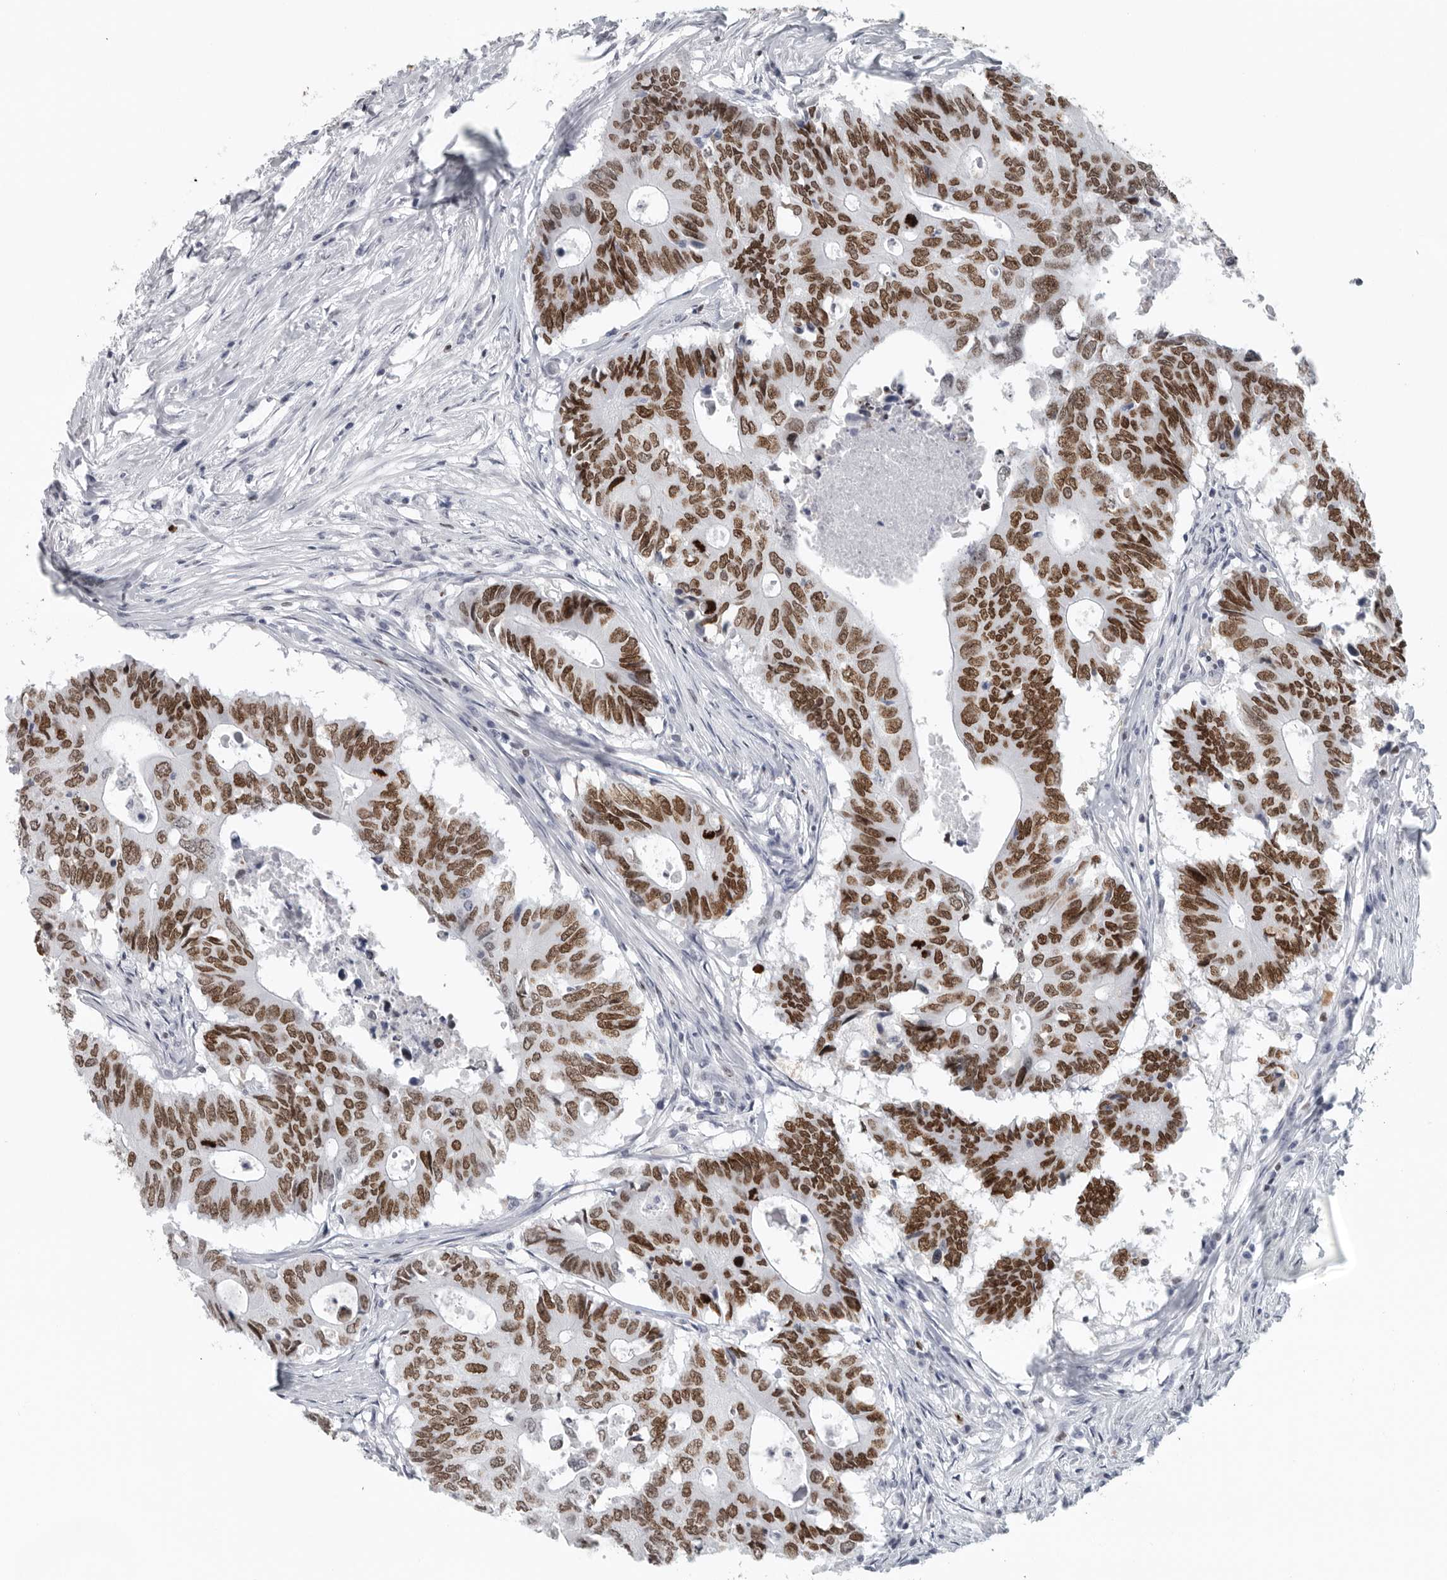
{"staining": {"intensity": "strong", "quantity": ">75%", "location": "nuclear"}, "tissue": "colorectal cancer", "cell_type": "Tumor cells", "image_type": "cancer", "snomed": [{"axis": "morphology", "description": "Adenocarcinoma, NOS"}, {"axis": "topography", "description": "Colon"}], "caption": "A high amount of strong nuclear positivity is seen in approximately >75% of tumor cells in adenocarcinoma (colorectal) tissue.", "gene": "SATB2", "patient": {"sex": "male", "age": 71}}